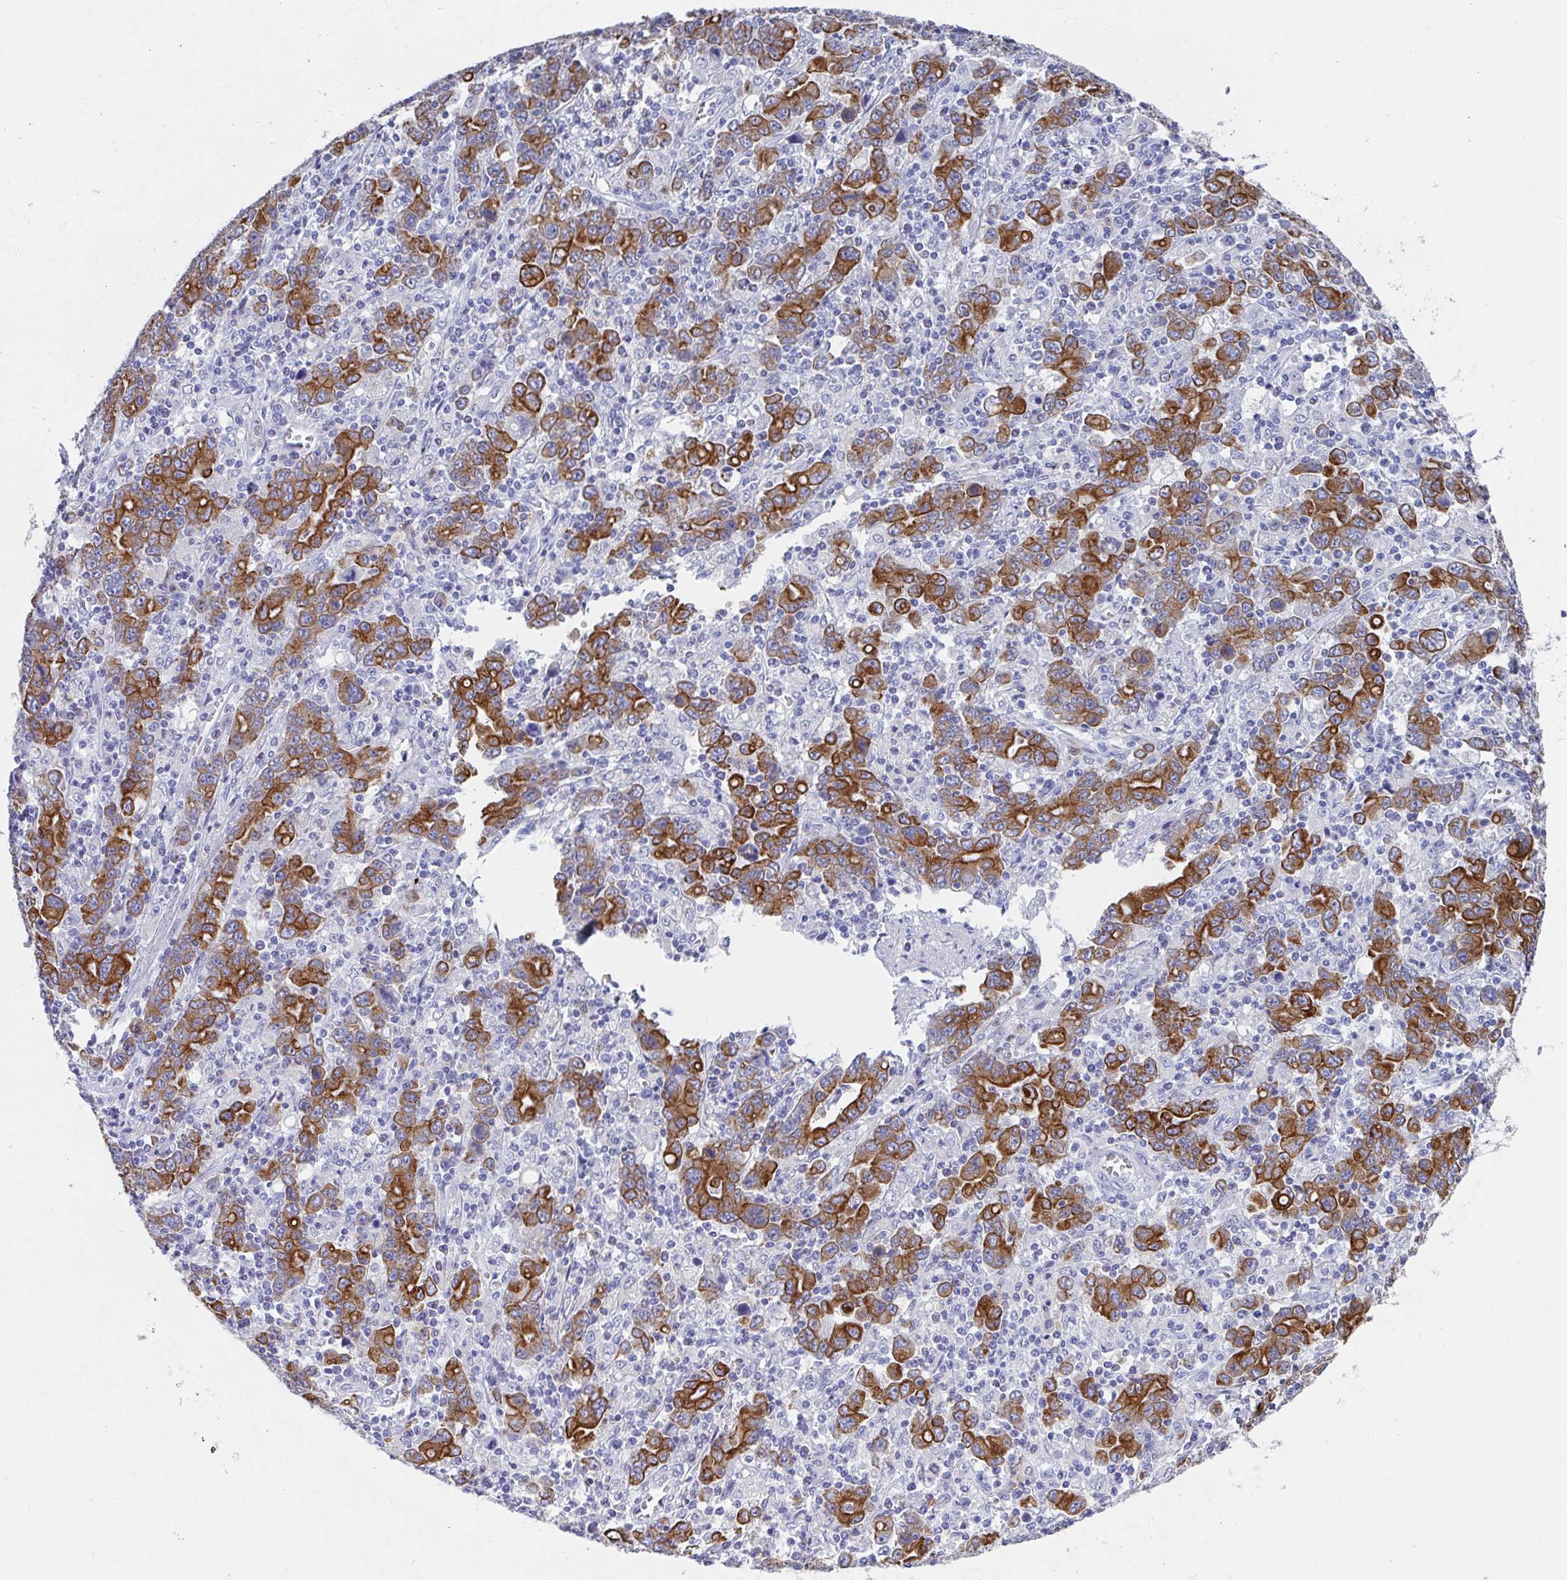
{"staining": {"intensity": "strong", "quantity": ">75%", "location": "cytoplasmic/membranous"}, "tissue": "stomach cancer", "cell_type": "Tumor cells", "image_type": "cancer", "snomed": [{"axis": "morphology", "description": "Adenocarcinoma, NOS"}, {"axis": "topography", "description": "Stomach, upper"}], "caption": "A brown stain shows strong cytoplasmic/membranous positivity of a protein in stomach adenocarcinoma tumor cells.", "gene": "CLDN8", "patient": {"sex": "male", "age": 69}}